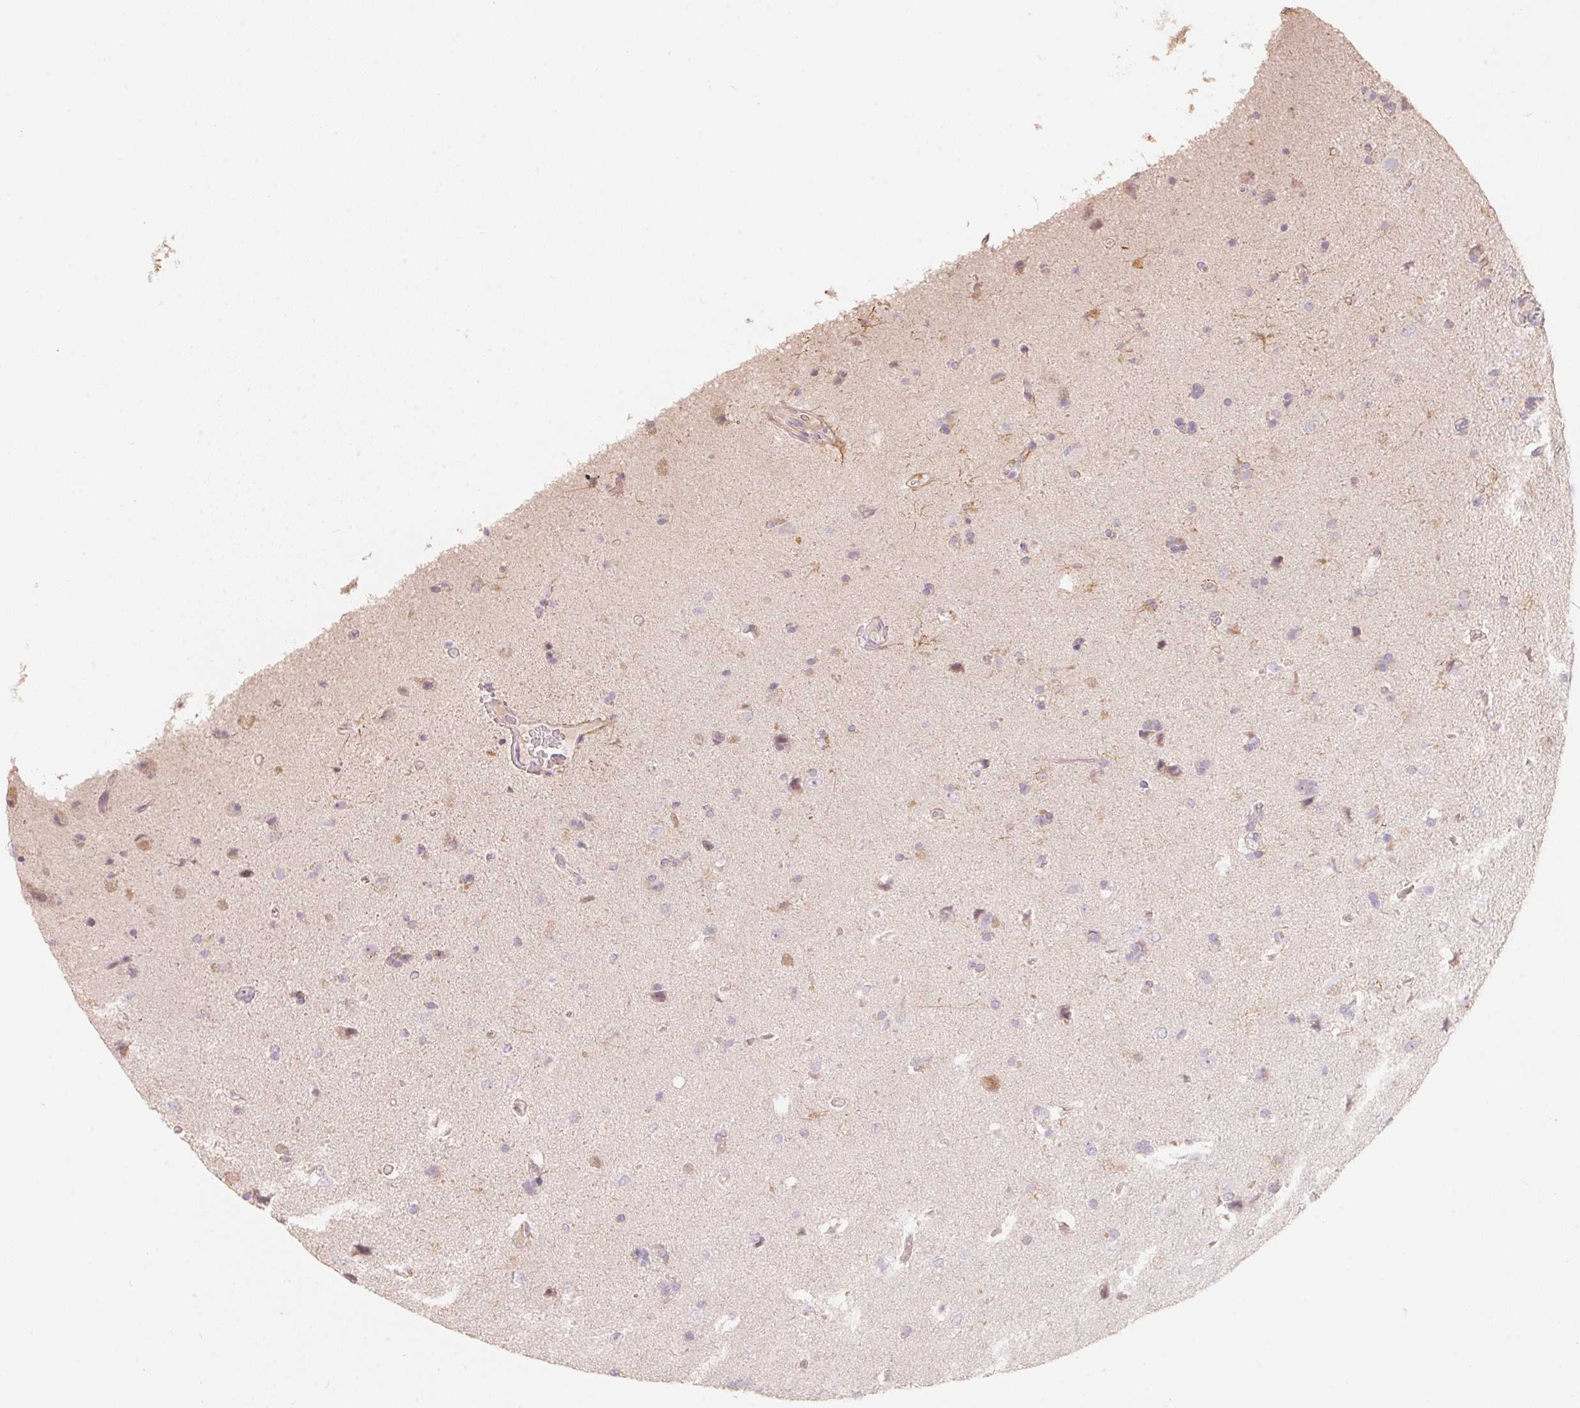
{"staining": {"intensity": "negative", "quantity": "none", "location": "none"}, "tissue": "glioma", "cell_type": "Tumor cells", "image_type": "cancer", "snomed": [{"axis": "morphology", "description": "Glioma, malignant, High grade"}, {"axis": "topography", "description": "Cerebral cortex"}], "caption": "Micrograph shows no protein staining in tumor cells of glioma tissue. (Stains: DAB (3,3'-diaminobenzidine) IHC with hematoxylin counter stain, Microscopy: brightfield microscopy at high magnification).", "gene": "TP53AIP1", "patient": {"sex": "male", "age": 70}}